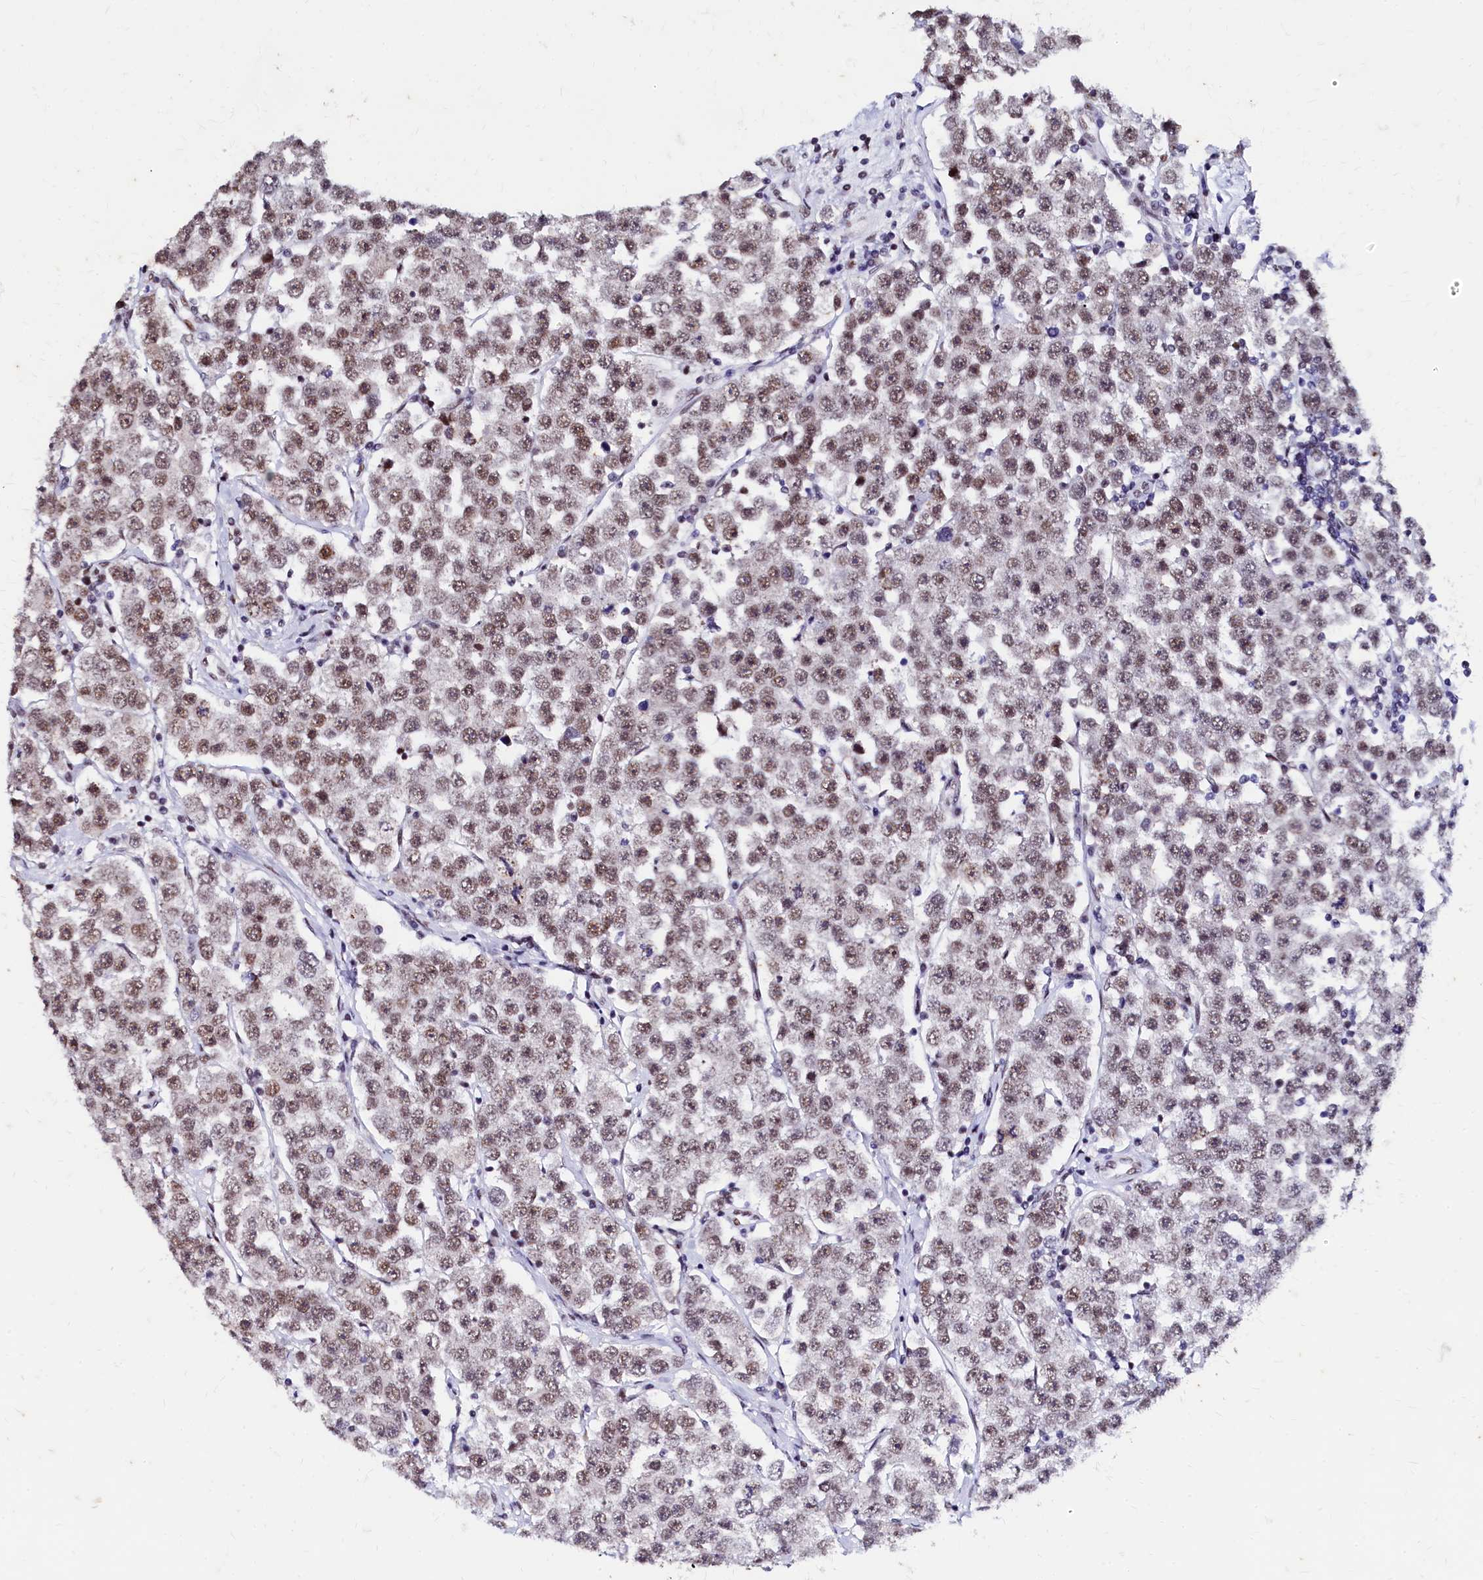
{"staining": {"intensity": "moderate", "quantity": ">75%", "location": "nuclear"}, "tissue": "testis cancer", "cell_type": "Tumor cells", "image_type": "cancer", "snomed": [{"axis": "morphology", "description": "Seminoma, NOS"}, {"axis": "topography", "description": "Testis"}], "caption": "Tumor cells show medium levels of moderate nuclear positivity in approximately >75% of cells in testis seminoma.", "gene": "CPSF7", "patient": {"sex": "male", "age": 28}}